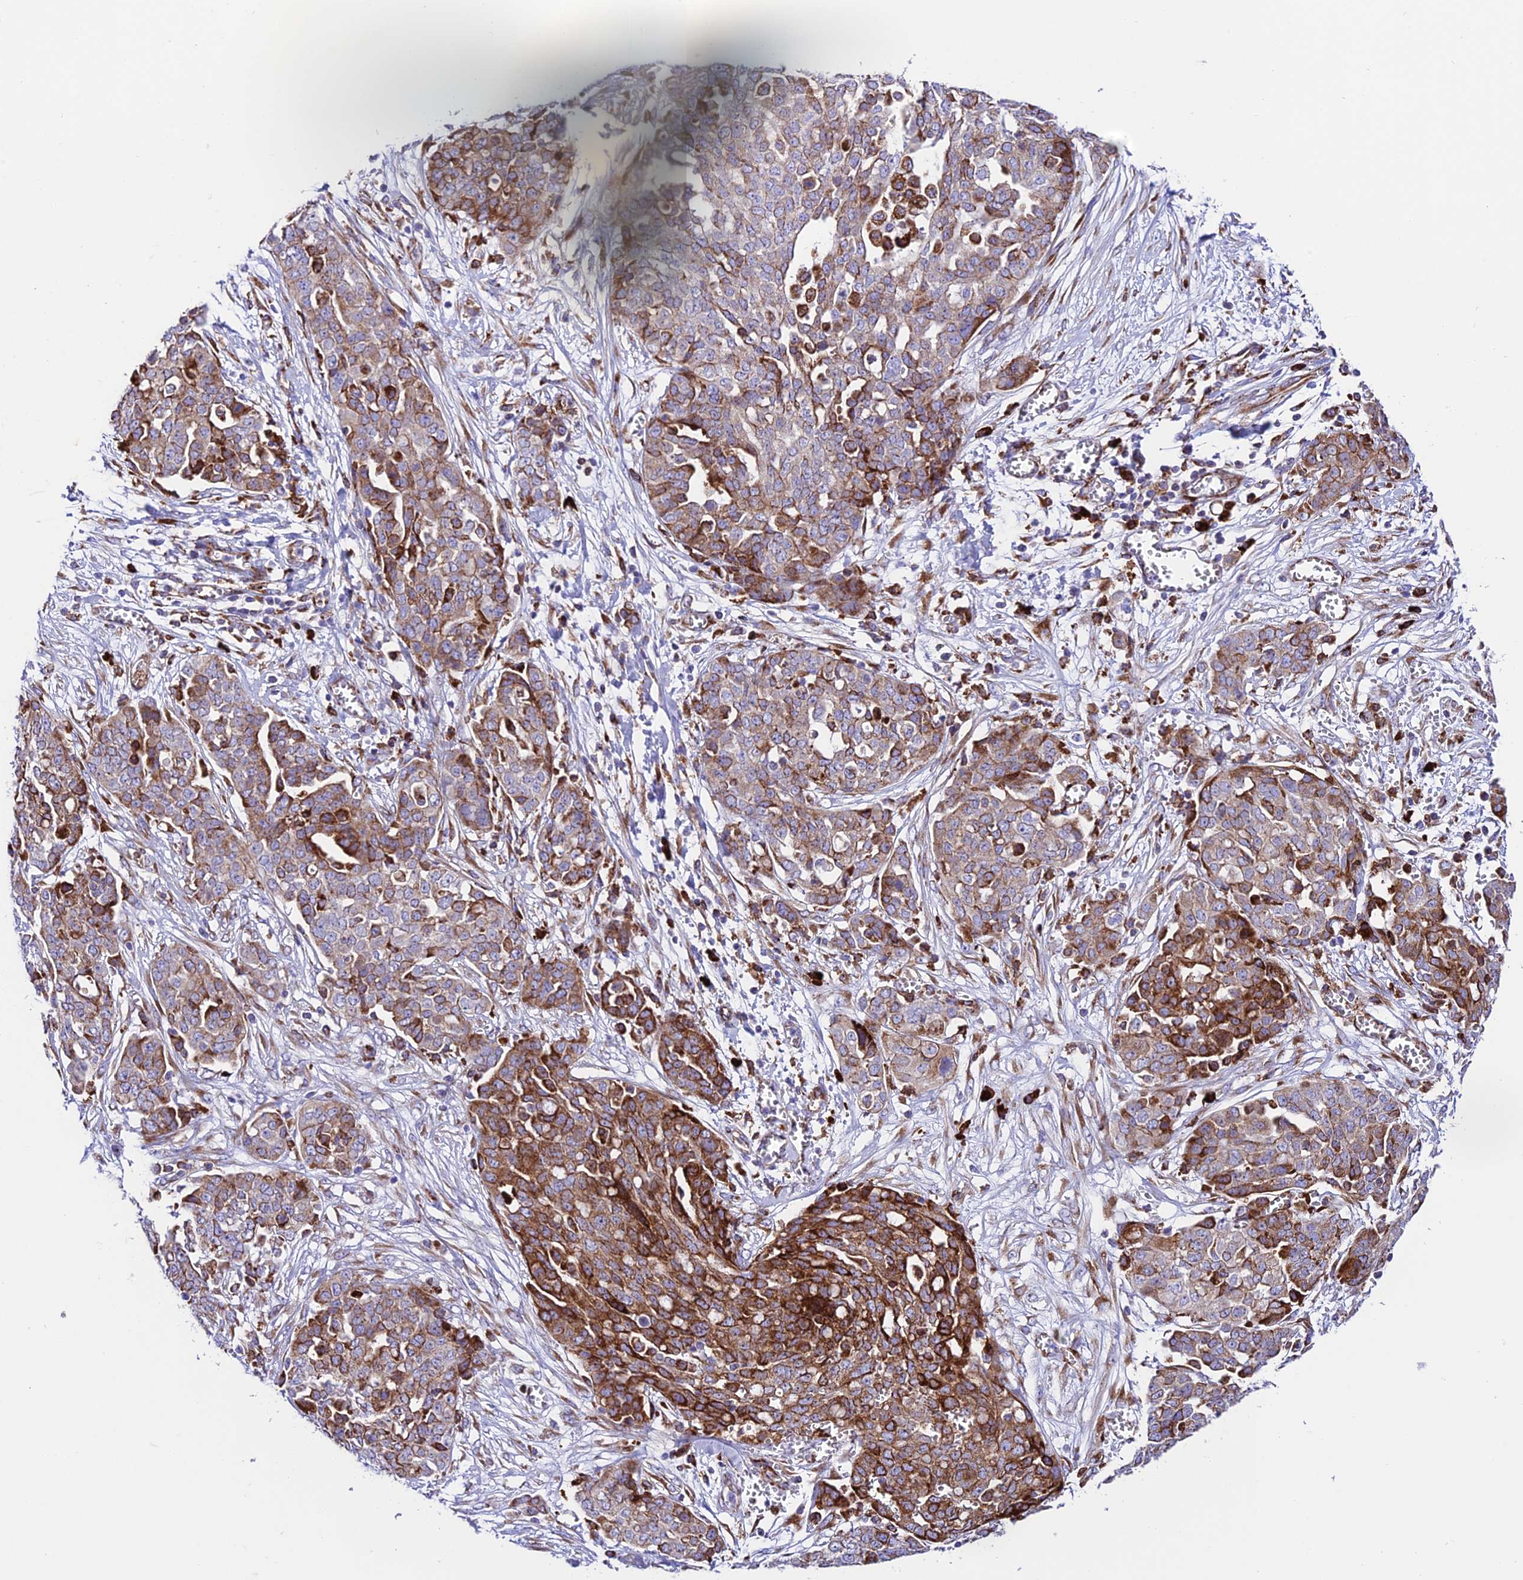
{"staining": {"intensity": "strong", "quantity": "<25%", "location": "cytoplasmic/membranous"}, "tissue": "ovarian cancer", "cell_type": "Tumor cells", "image_type": "cancer", "snomed": [{"axis": "morphology", "description": "Cystadenocarcinoma, serous, NOS"}, {"axis": "topography", "description": "Soft tissue"}, {"axis": "topography", "description": "Ovary"}], "caption": "The immunohistochemical stain highlights strong cytoplasmic/membranous expression in tumor cells of ovarian cancer tissue. The staining was performed using DAB (3,3'-diaminobenzidine), with brown indicating positive protein expression. Nuclei are stained blue with hematoxylin.", "gene": "TUBGCP6", "patient": {"sex": "female", "age": 57}}